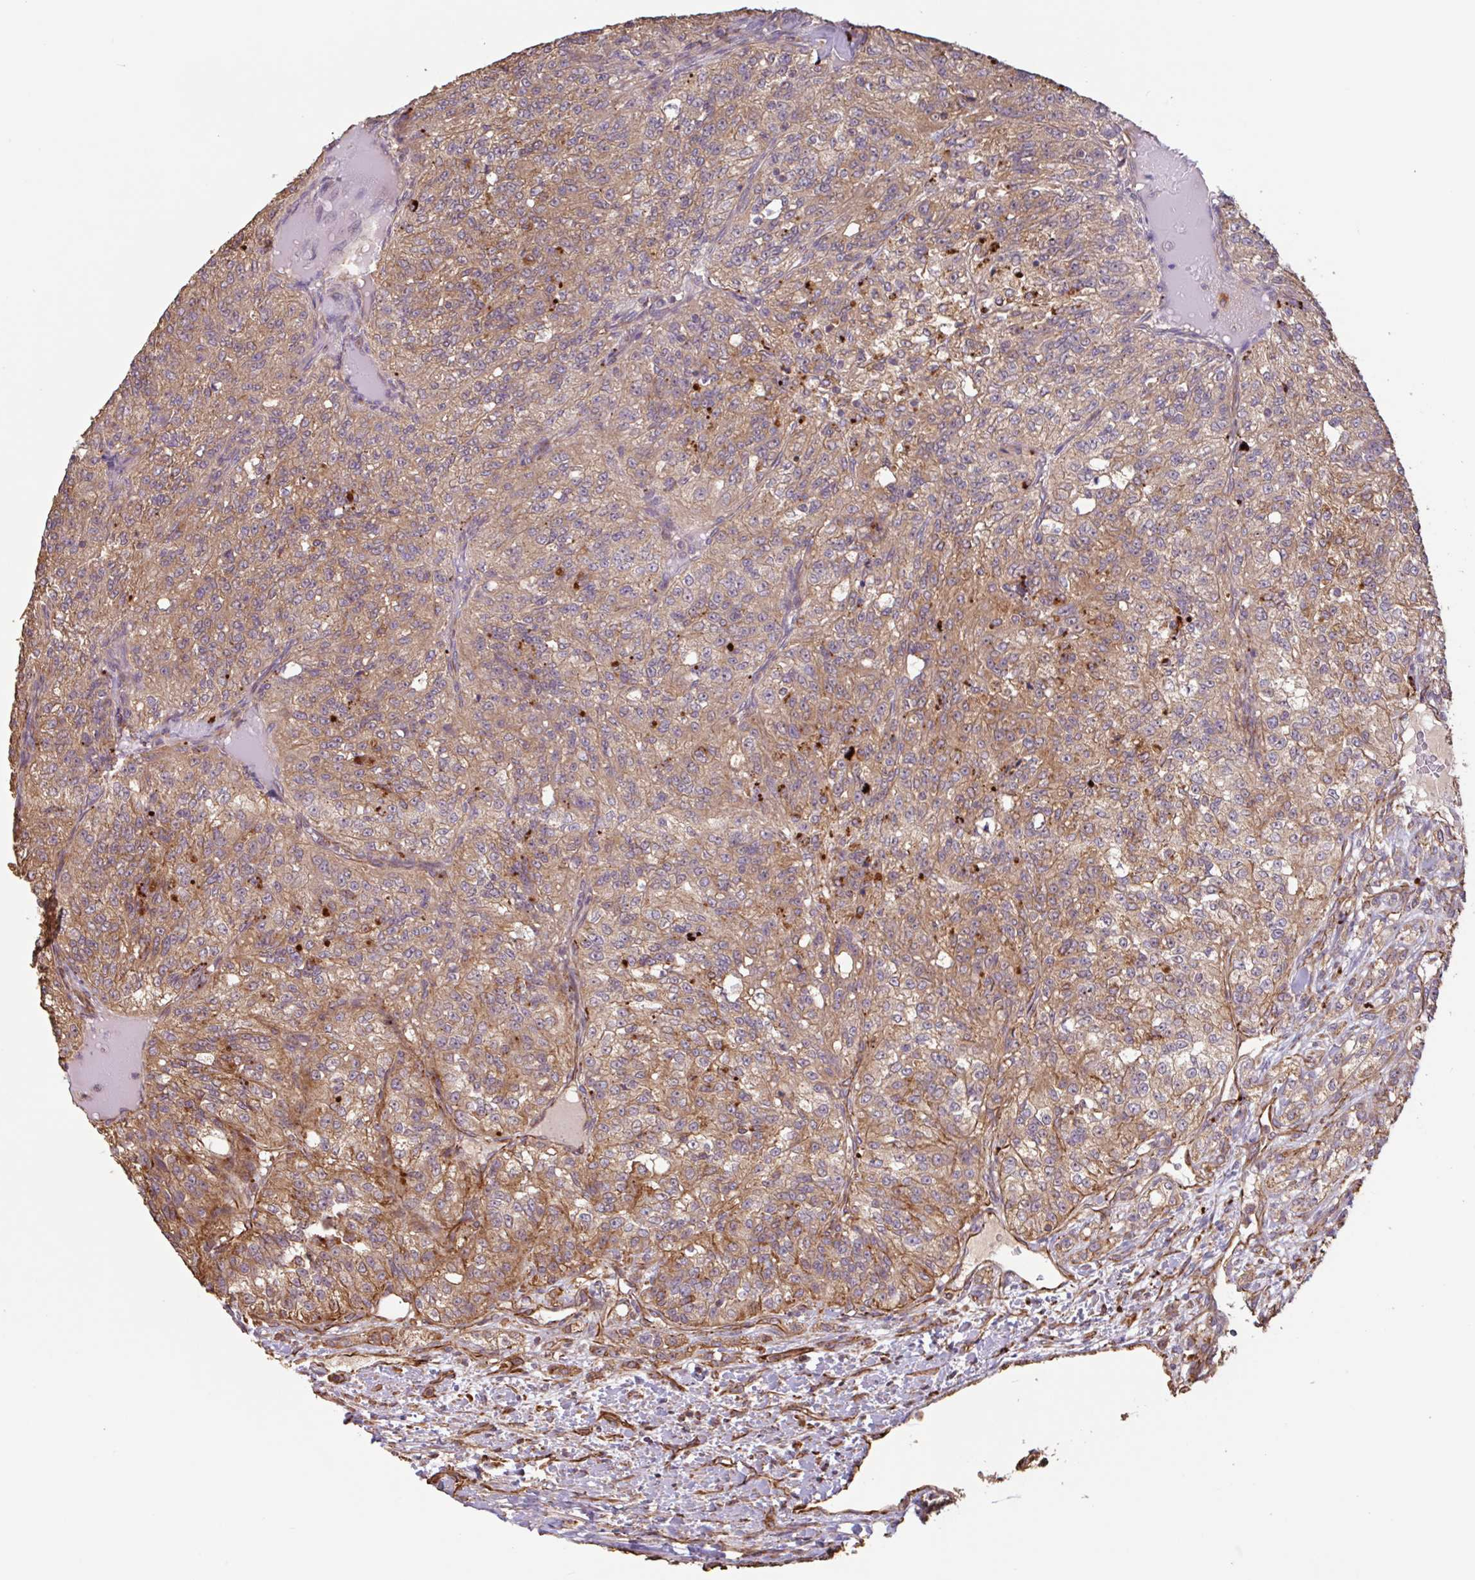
{"staining": {"intensity": "moderate", "quantity": ">75%", "location": "cytoplasmic/membranous"}, "tissue": "renal cancer", "cell_type": "Tumor cells", "image_type": "cancer", "snomed": [{"axis": "morphology", "description": "Adenocarcinoma, NOS"}, {"axis": "topography", "description": "Kidney"}], "caption": "Protein staining demonstrates moderate cytoplasmic/membranous positivity in about >75% of tumor cells in renal cancer.", "gene": "ZNF790", "patient": {"sex": "female", "age": 63}}